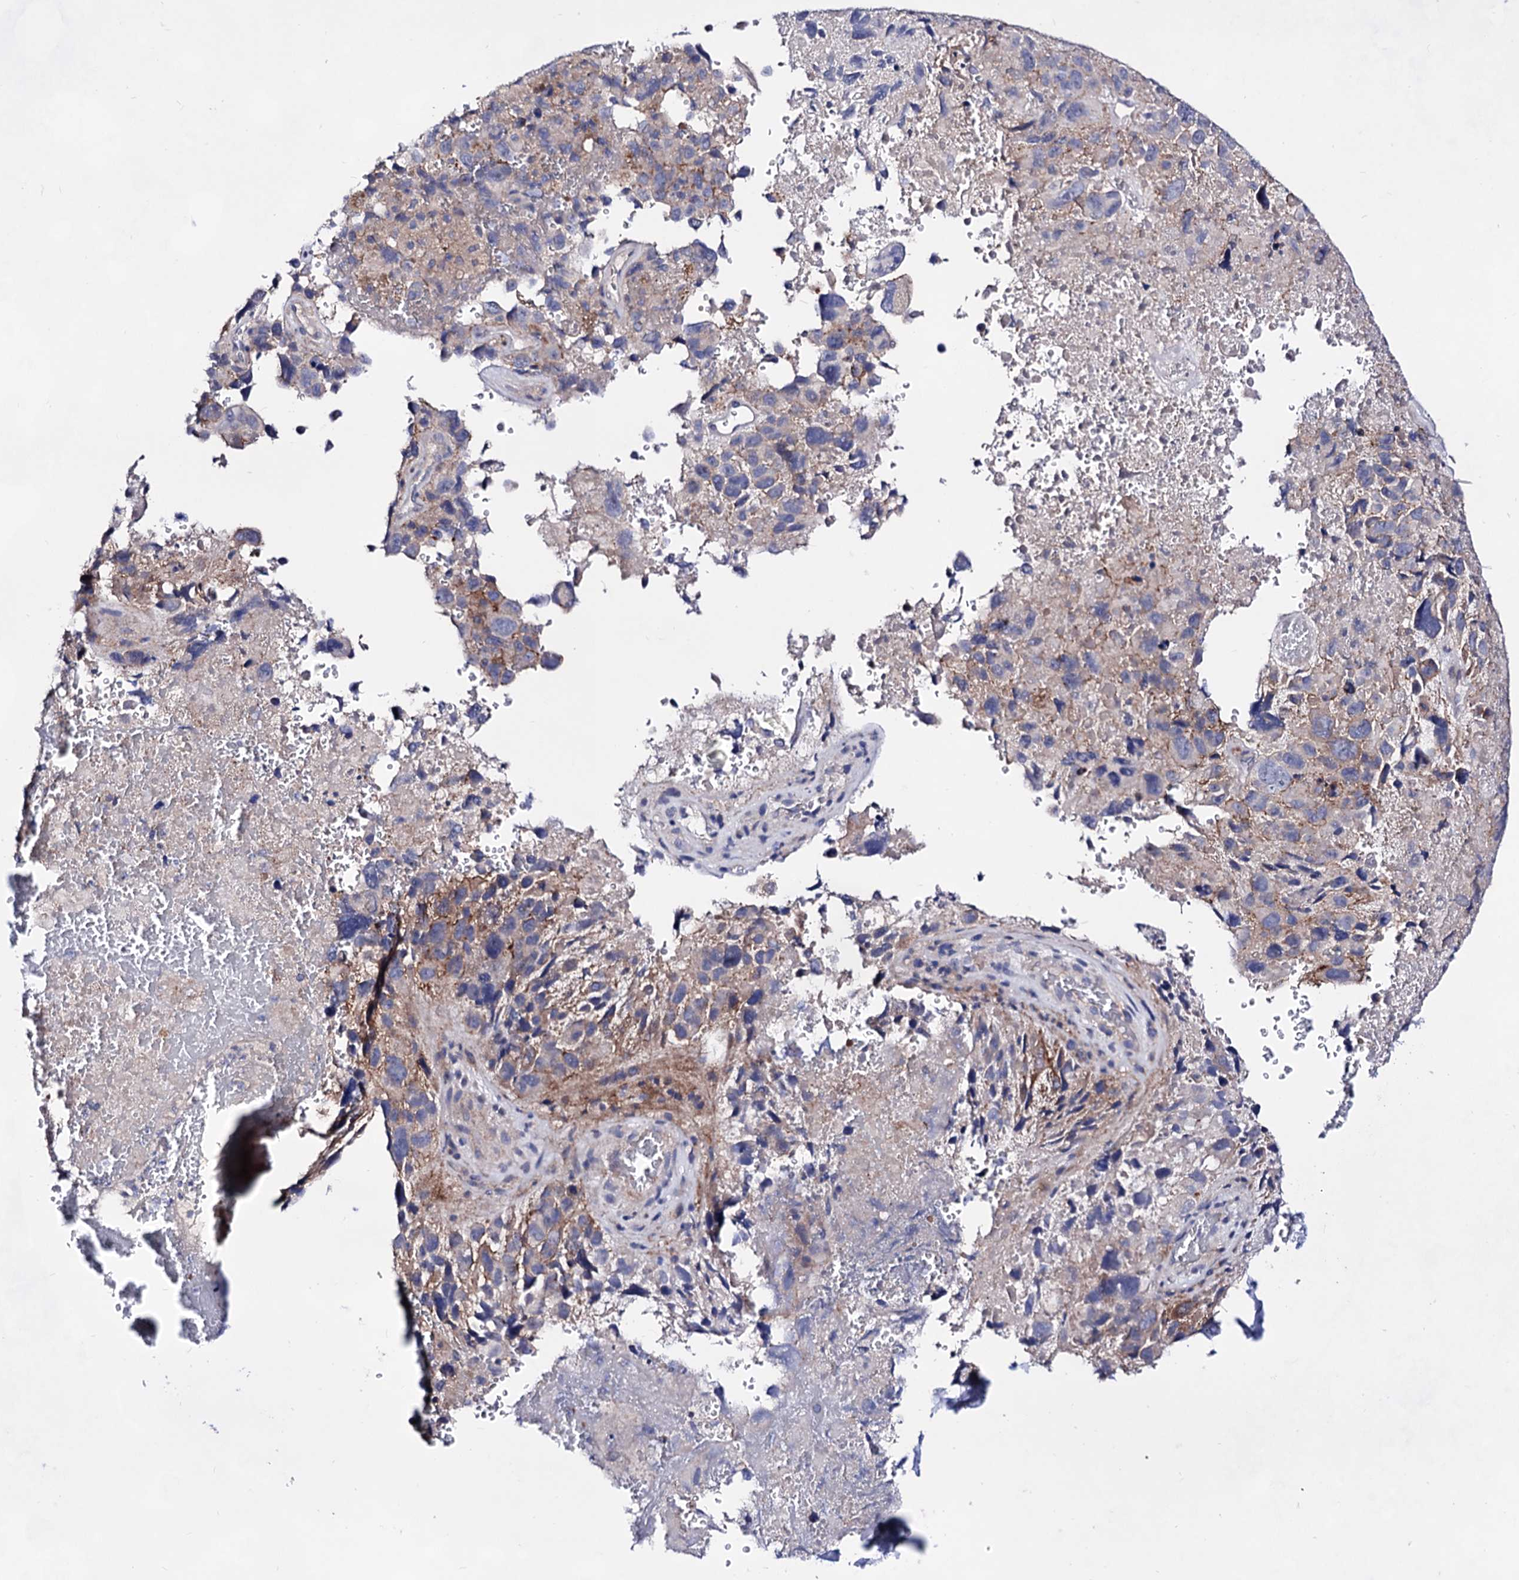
{"staining": {"intensity": "moderate", "quantity": "<25%", "location": "cytoplasmic/membranous"}, "tissue": "lung cancer", "cell_type": "Tumor cells", "image_type": "cancer", "snomed": [{"axis": "morphology", "description": "Adenocarcinoma, NOS"}, {"axis": "topography", "description": "Lung"}], "caption": "Protein expression analysis of human adenocarcinoma (lung) reveals moderate cytoplasmic/membranous expression in approximately <25% of tumor cells.", "gene": "PLIN1", "patient": {"sex": "male", "age": 67}}